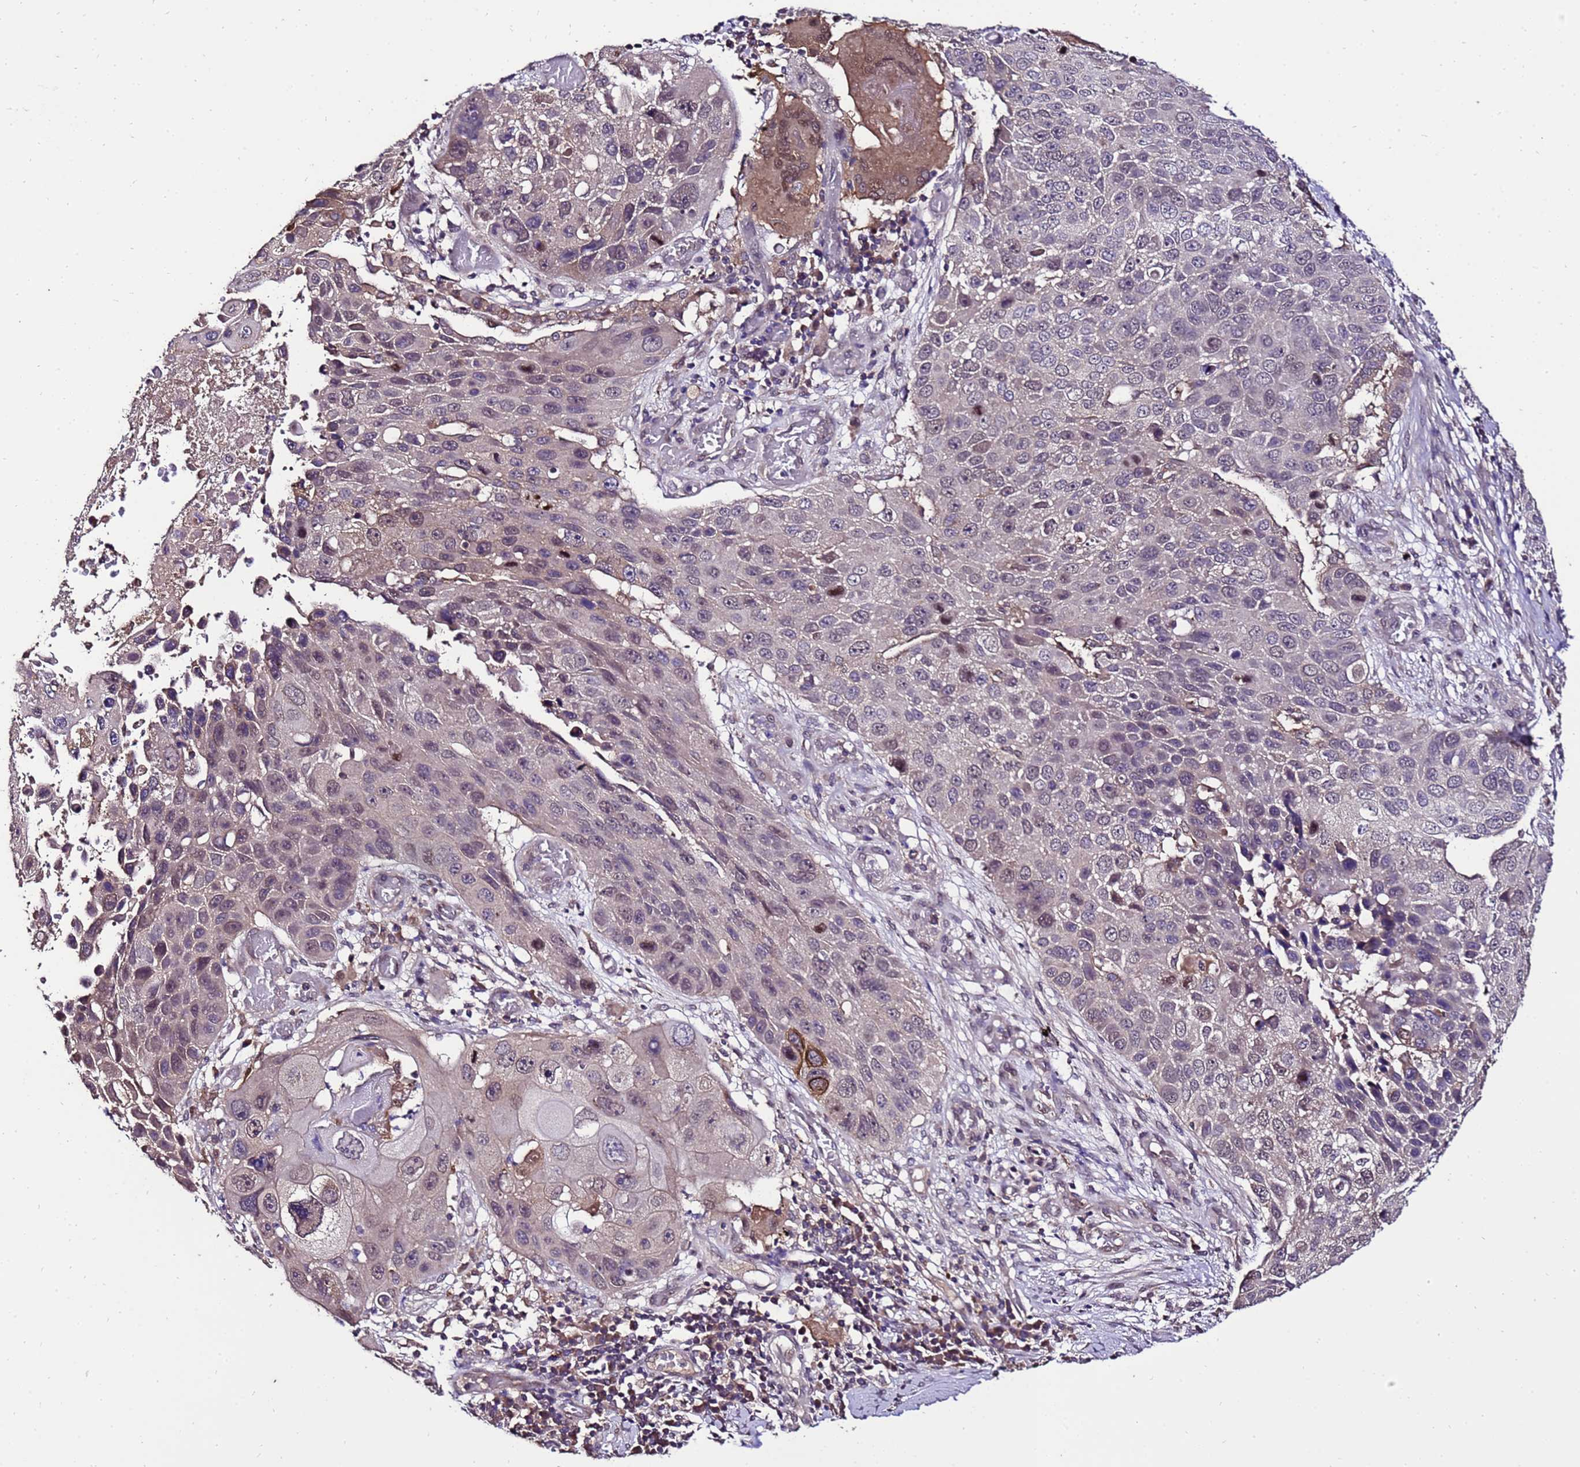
{"staining": {"intensity": "moderate", "quantity": "<25%", "location": "cytoplasmic/membranous,nuclear"}, "tissue": "lung cancer", "cell_type": "Tumor cells", "image_type": "cancer", "snomed": [{"axis": "morphology", "description": "Squamous cell carcinoma, NOS"}, {"axis": "topography", "description": "Lung"}], "caption": "There is low levels of moderate cytoplasmic/membranous and nuclear positivity in tumor cells of squamous cell carcinoma (lung), as demonstrated by immunohistochemical staining (brown color).", "gene": "ZNF329", "patient": {"sex": "male", "age": 61}}